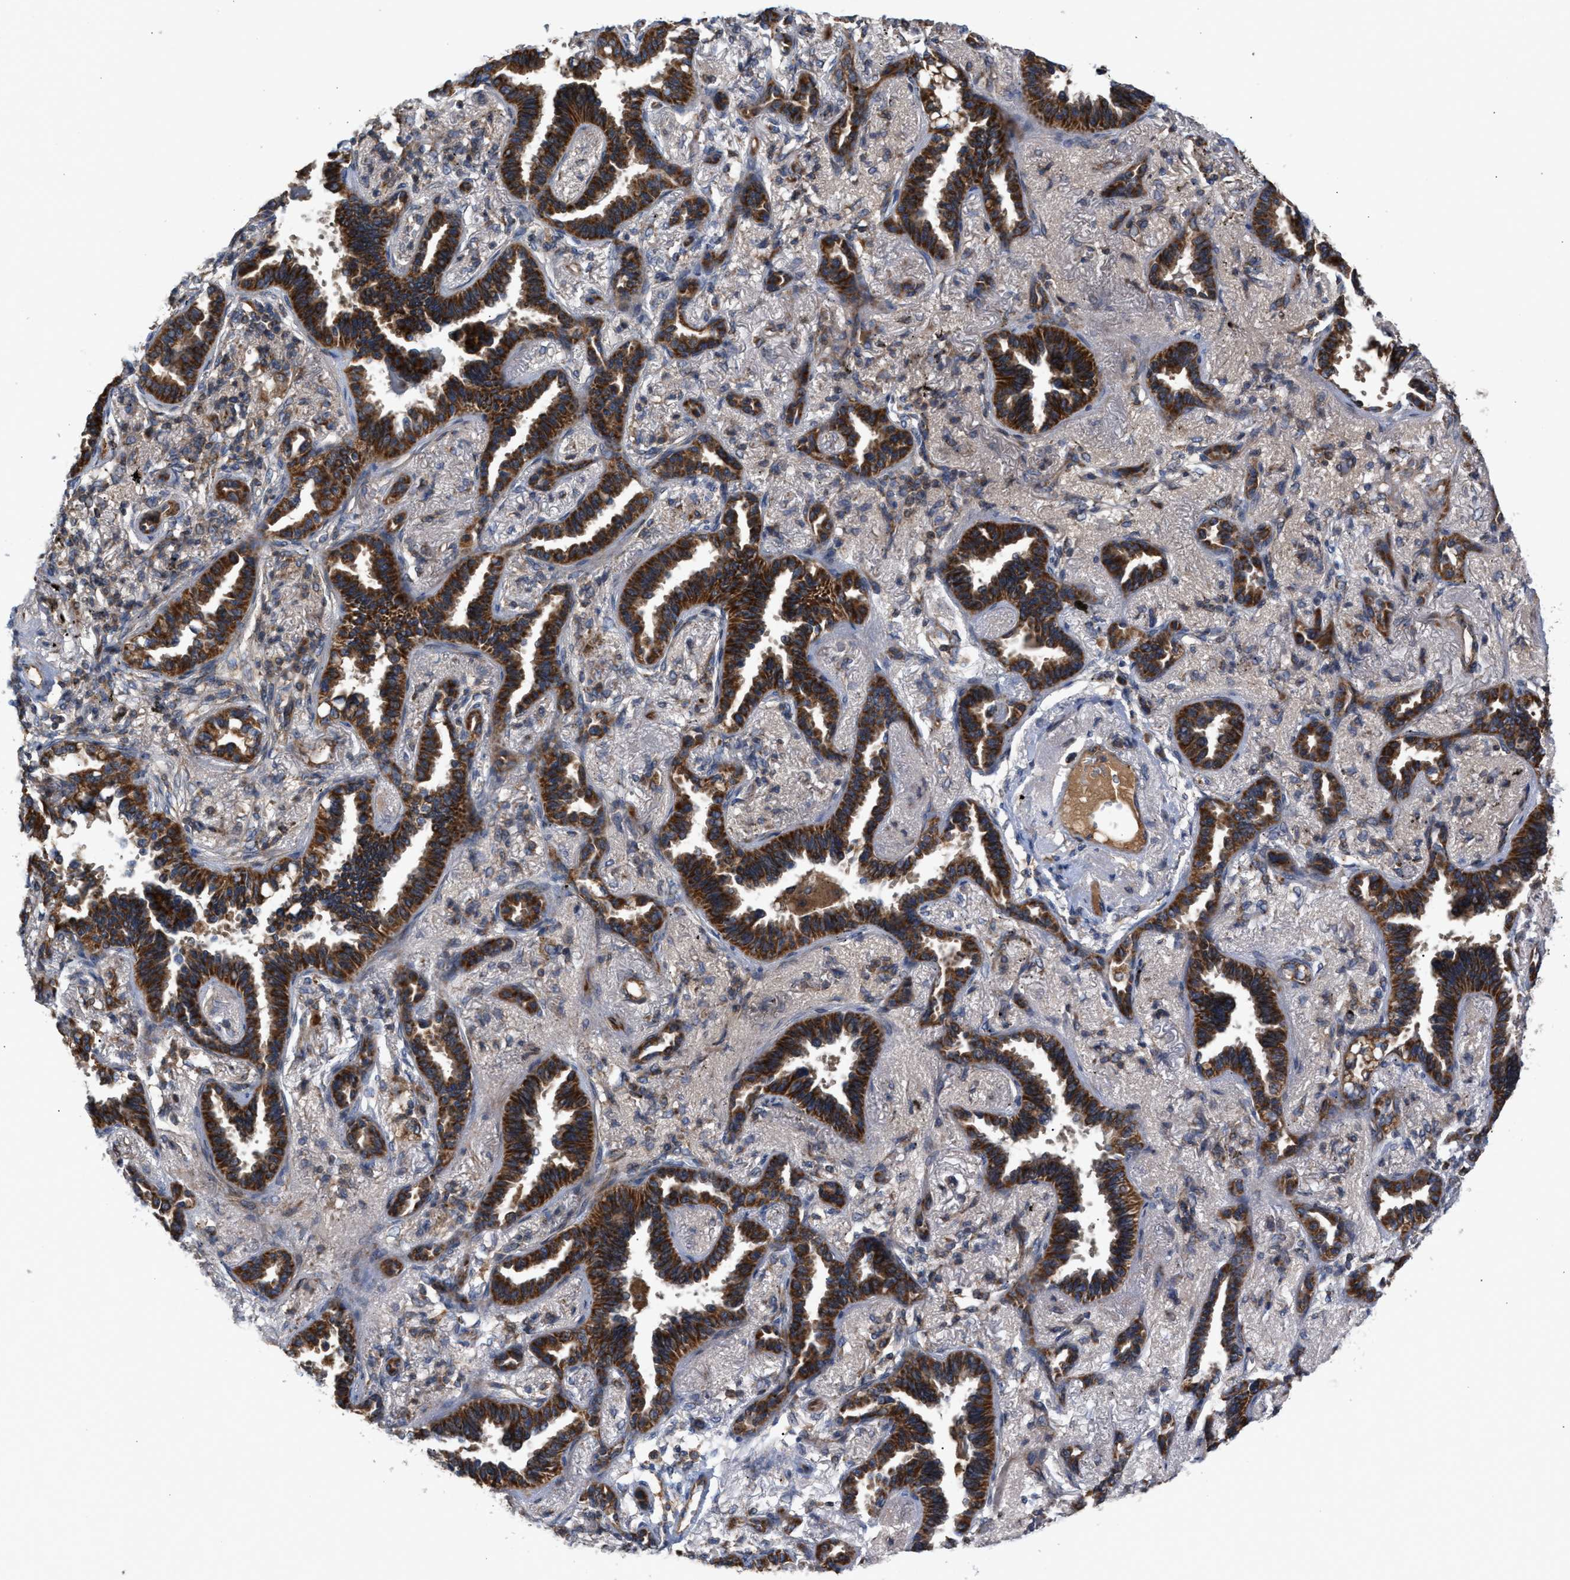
{"staining": {"intensity": "strong", "quantity": ">75%", "location": "cytoplasmic/membranous"}, "tissue": "lung cancer", "cell_type": "Tumor cells", "image_type": "cancer", "snomed": [{"axis": "morphology", "description": "Adenocarcinoma, NOS"}, {"axis": "topography", "description": "Lung"}], "caption": "IHC of human lung cancer (adenocarcinoma) shows high levels of strong cytoplasmic/membranous expression in about >75% of tumor cells. (Brightfield microscopy of DAB IHC at high magnification).", "gene": "TACO1", "patient": {"sex": "male", "age": 59}}